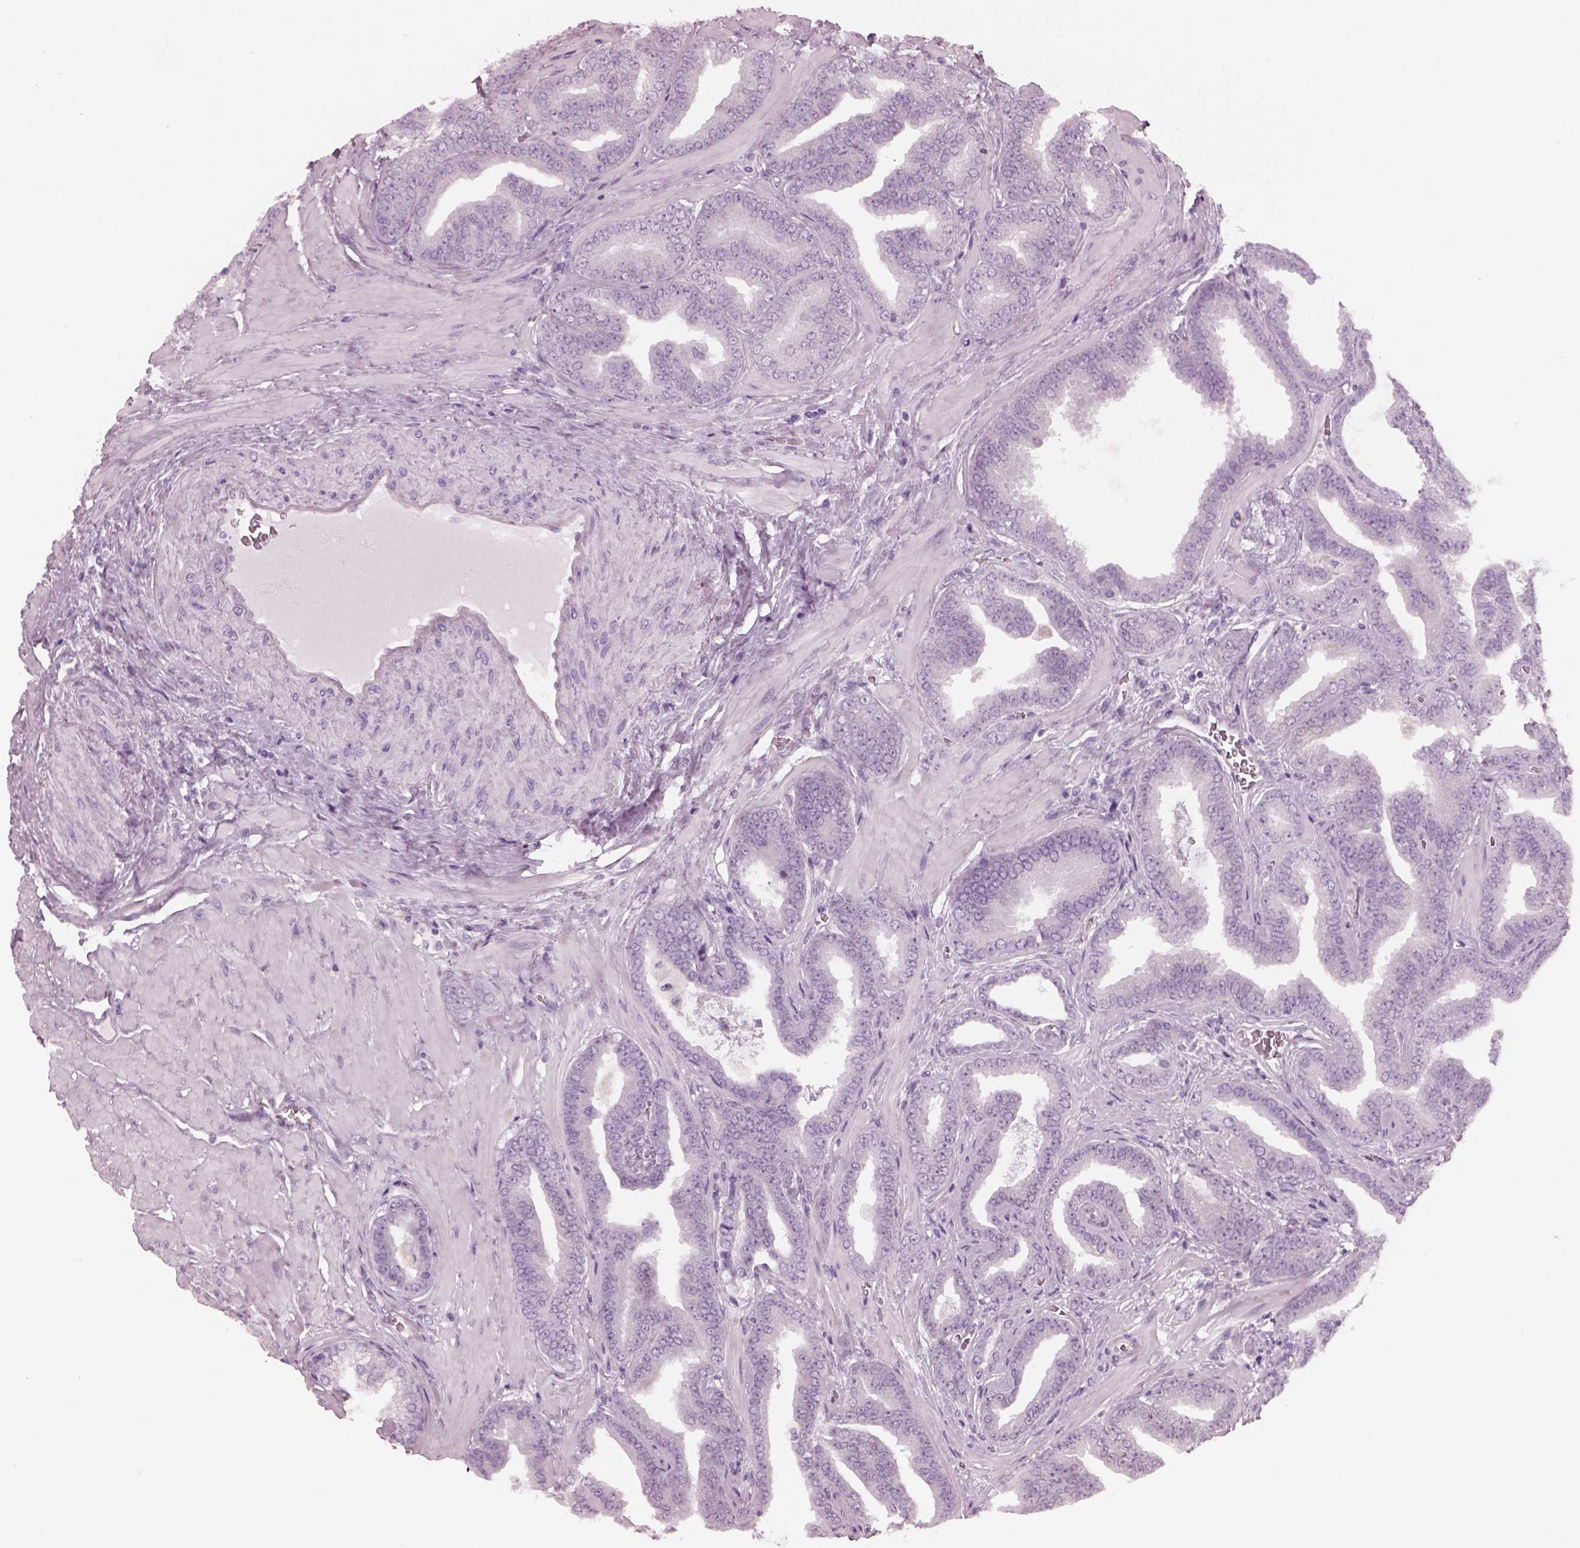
{"staining": {"intensity": "negative", "quantity": "none", "location": "none"}, "tissue": "prostate cancer", "cell_type": "Tumor cells", "image_type": "cancer", "snomed": [{"axis": "morphology", "description": "Adenocarcinoma, Low grade"}, {"axis": "topography", "description": "Prostate"}], "caption": "IHC micrograph of neoplastic tissue: human adenocarcinoma (low-grade) (prostate) stained with DAB (3,3'-diaminobenzidine) displays no significant protein positivity in tumor cells.", "gene": "PDC", "patient": {"sex": "male", "age": 63}}